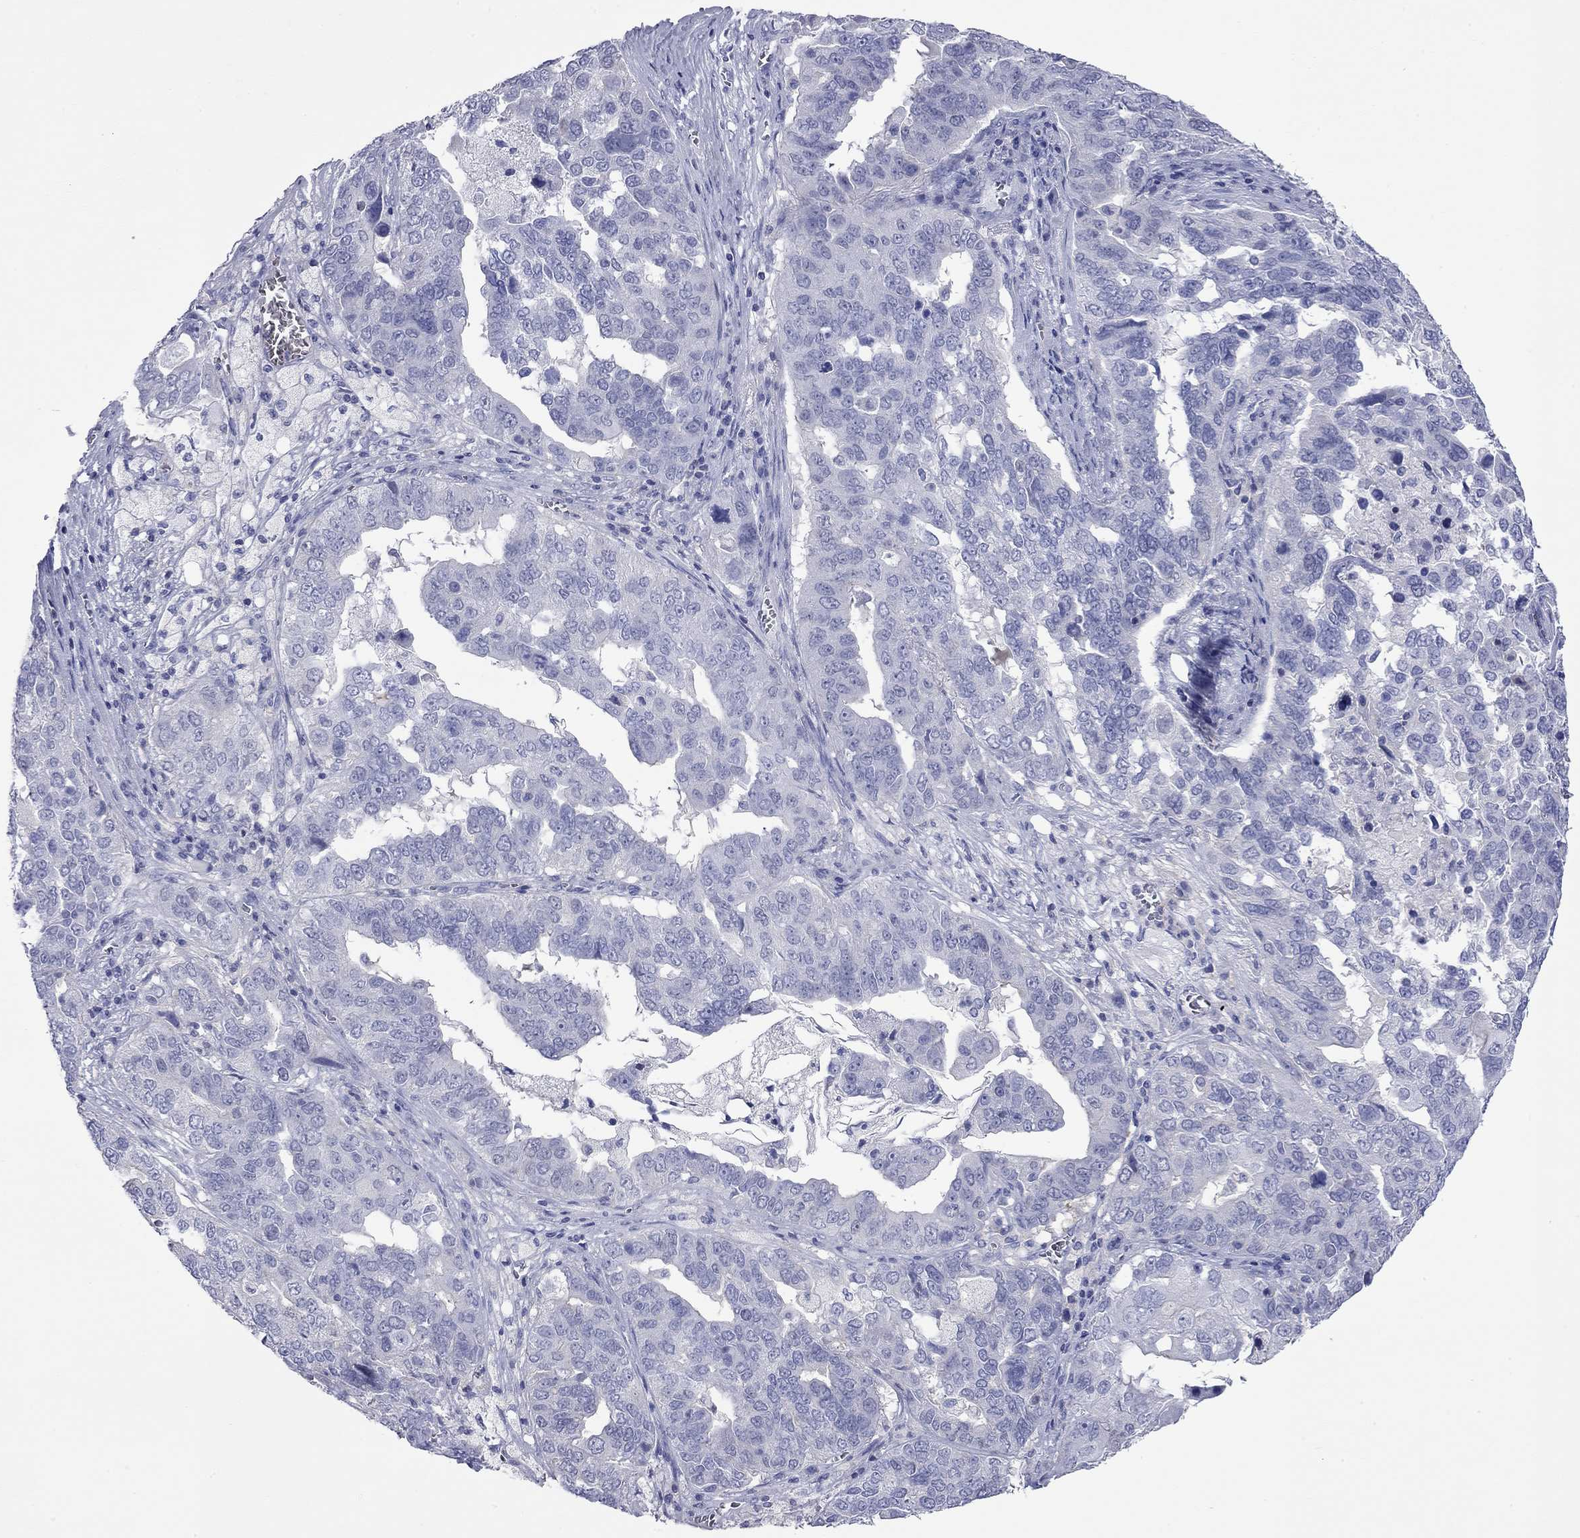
{"staining": {"intensity": "negative", "quantity": "none", "location": "none"}, "tissue": "ovarian cancer", "cell_type": "Tumor cells", "image_type": "cancer", "snomed": [{"axis": "morphology", "description": "Carcinoma, endometroid"}, {"axis": "topography", "description": "Soft tissue"}, {"axis": "topography", "description": "Ovary"}], "caption": "Ovarian cancer (endometroid carcinoma) was stained to show a protein in brown. There is no significant expression in tumor cells.", "gene": "ACTL7B", "patient": {"sex": "female", "age": 52}}